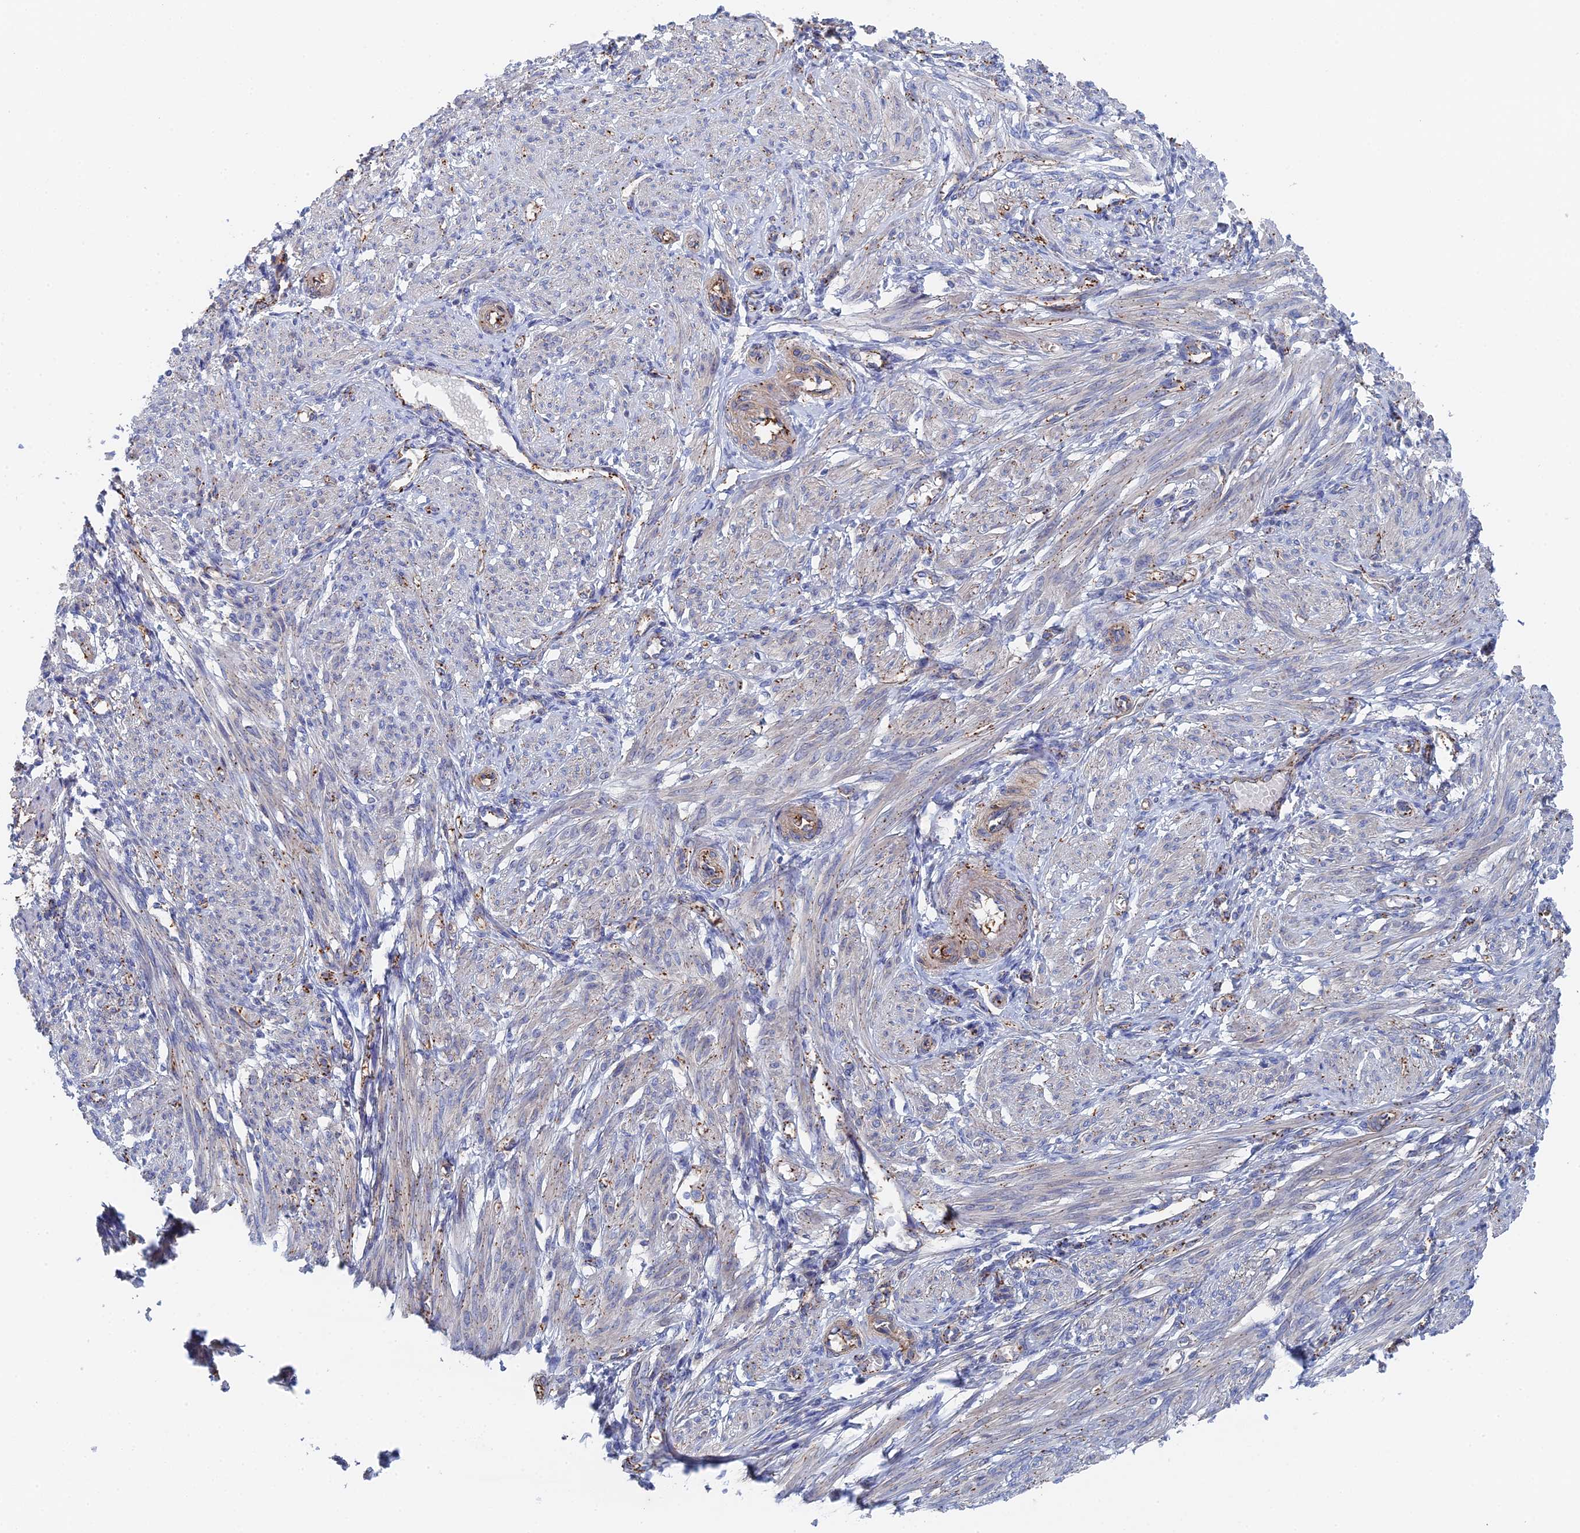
{"staining": {"intensity": "weak", "quantity": "25%-75%", "location": "cytoplasmic/membranous"}, "tissue": "smooth muscle", "cell_type": "Smooth muscle cells", "image_type": "normal", "snomed": [{"axis": "morphology", "description": "Normal tissue, NOS"}, {"axis": "morphology", "description": "Adenocarcinoma, NOS"}, {"axis": "topography", "description": "Colon"}, {"axis": "topography", "description": "Peripheral nerve tissue"}], "caption": "Immunohistochemical staining of unremarkable human smooth muscle demonstrates weak cytoplasmic/membranous protein positivity in about 25%-75% of smooth muscle cells.", "gene": "MTHFSD", "patient": {"sex": "male", "age": 14}}